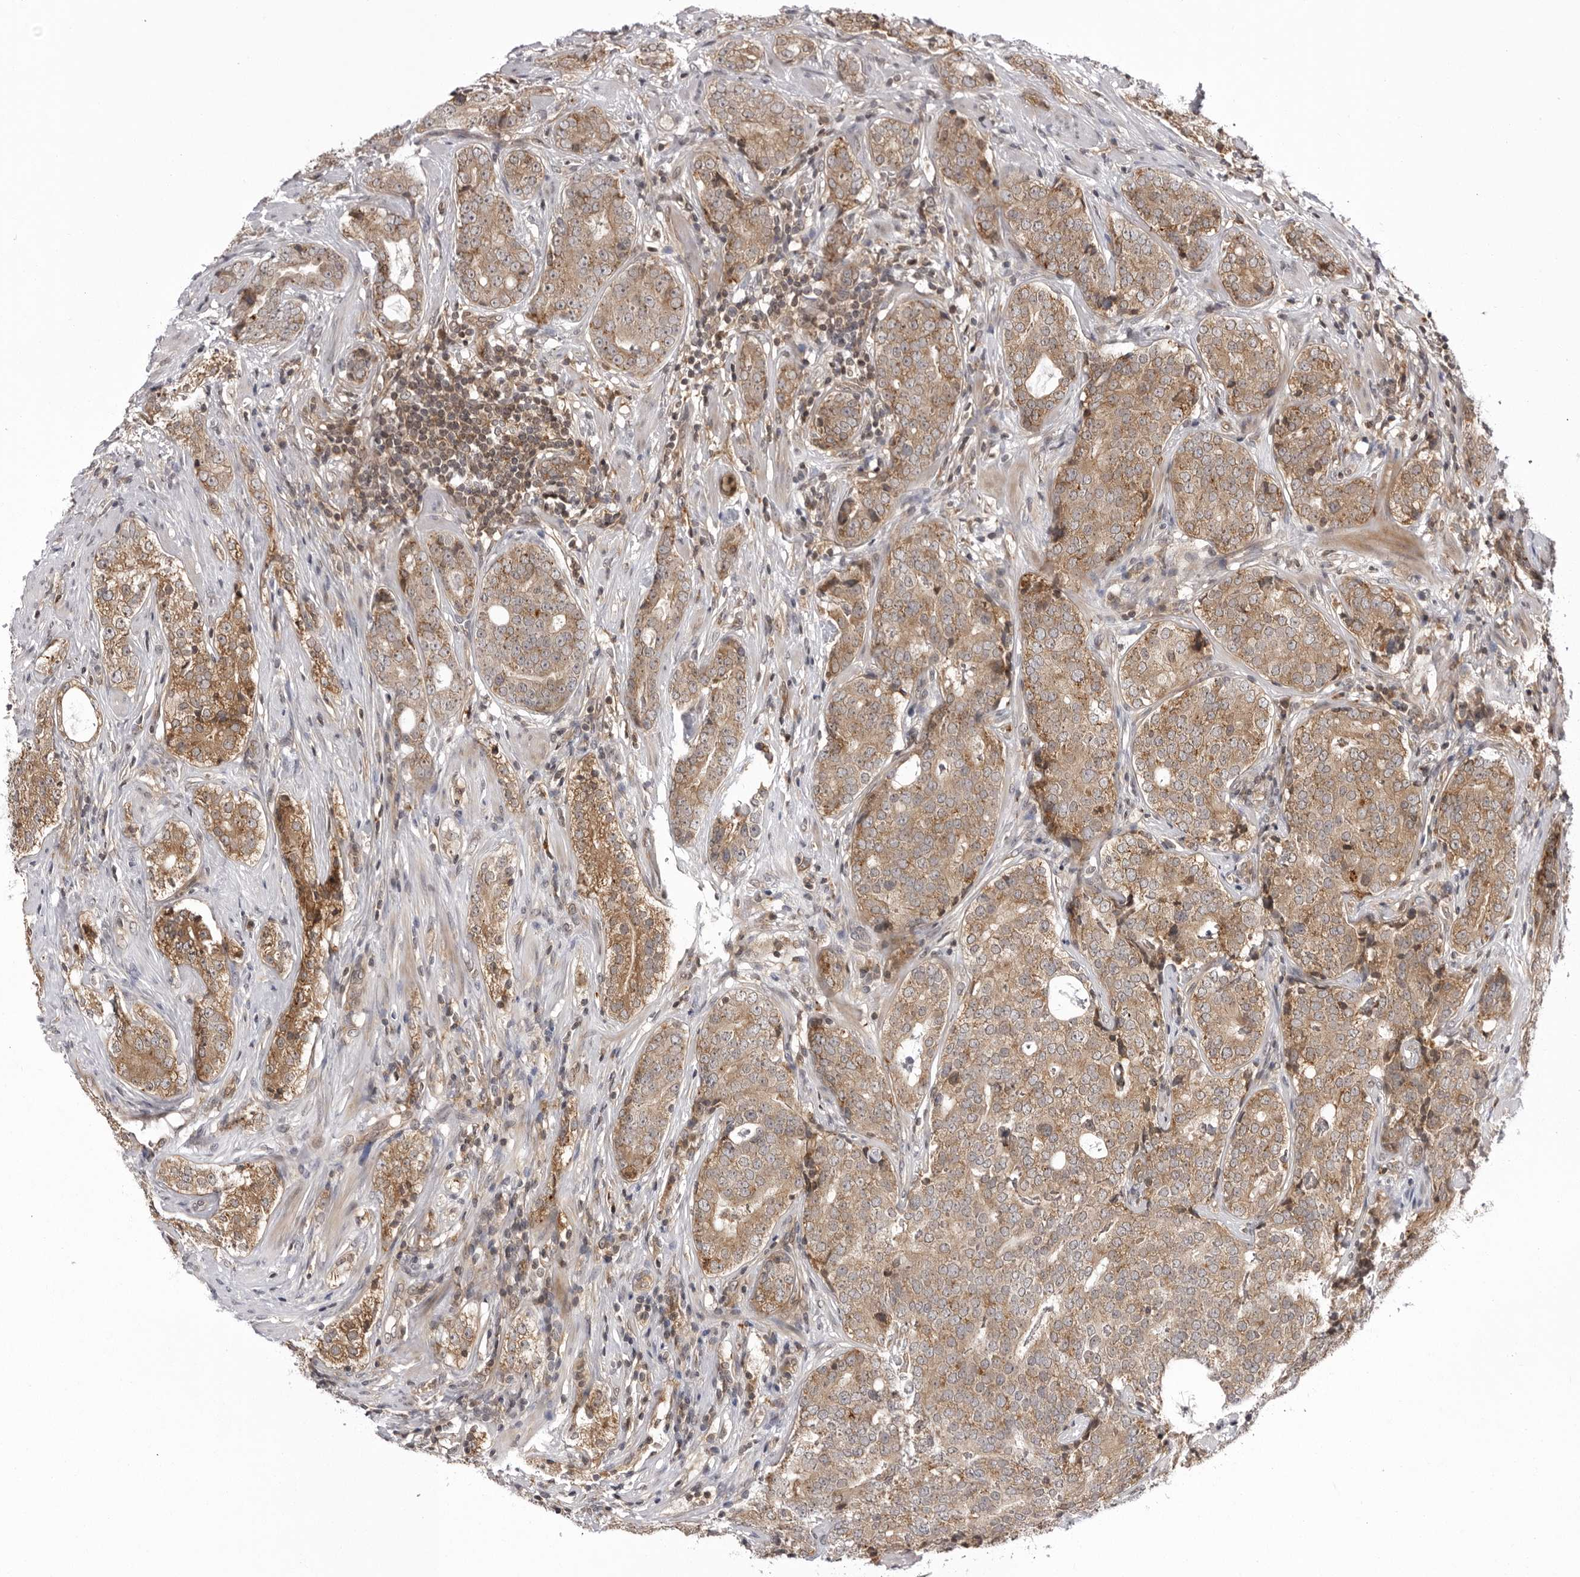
{"staining": {"intensity": "moderate", "quantity": ">75%", "location": "cytoplasmic/membranous"}, "tissue": "prostate cancer", "cell_type": "Tumor cells", "image_type": "cancer", "snomed": [{"axis": "morphology", "description": "Adenocarcinoma, High grade"}, {"axis": "topography", "description": "Prostate"}], "caption": "Protein expression analysis of high-grade adenocarcinoma (prostate) exhibits moderate cytoplasmic/membranous staining in approximately >75% of tumor cells.", "gene": "USP43", "patient": {"sex": "male", "age": 56}}